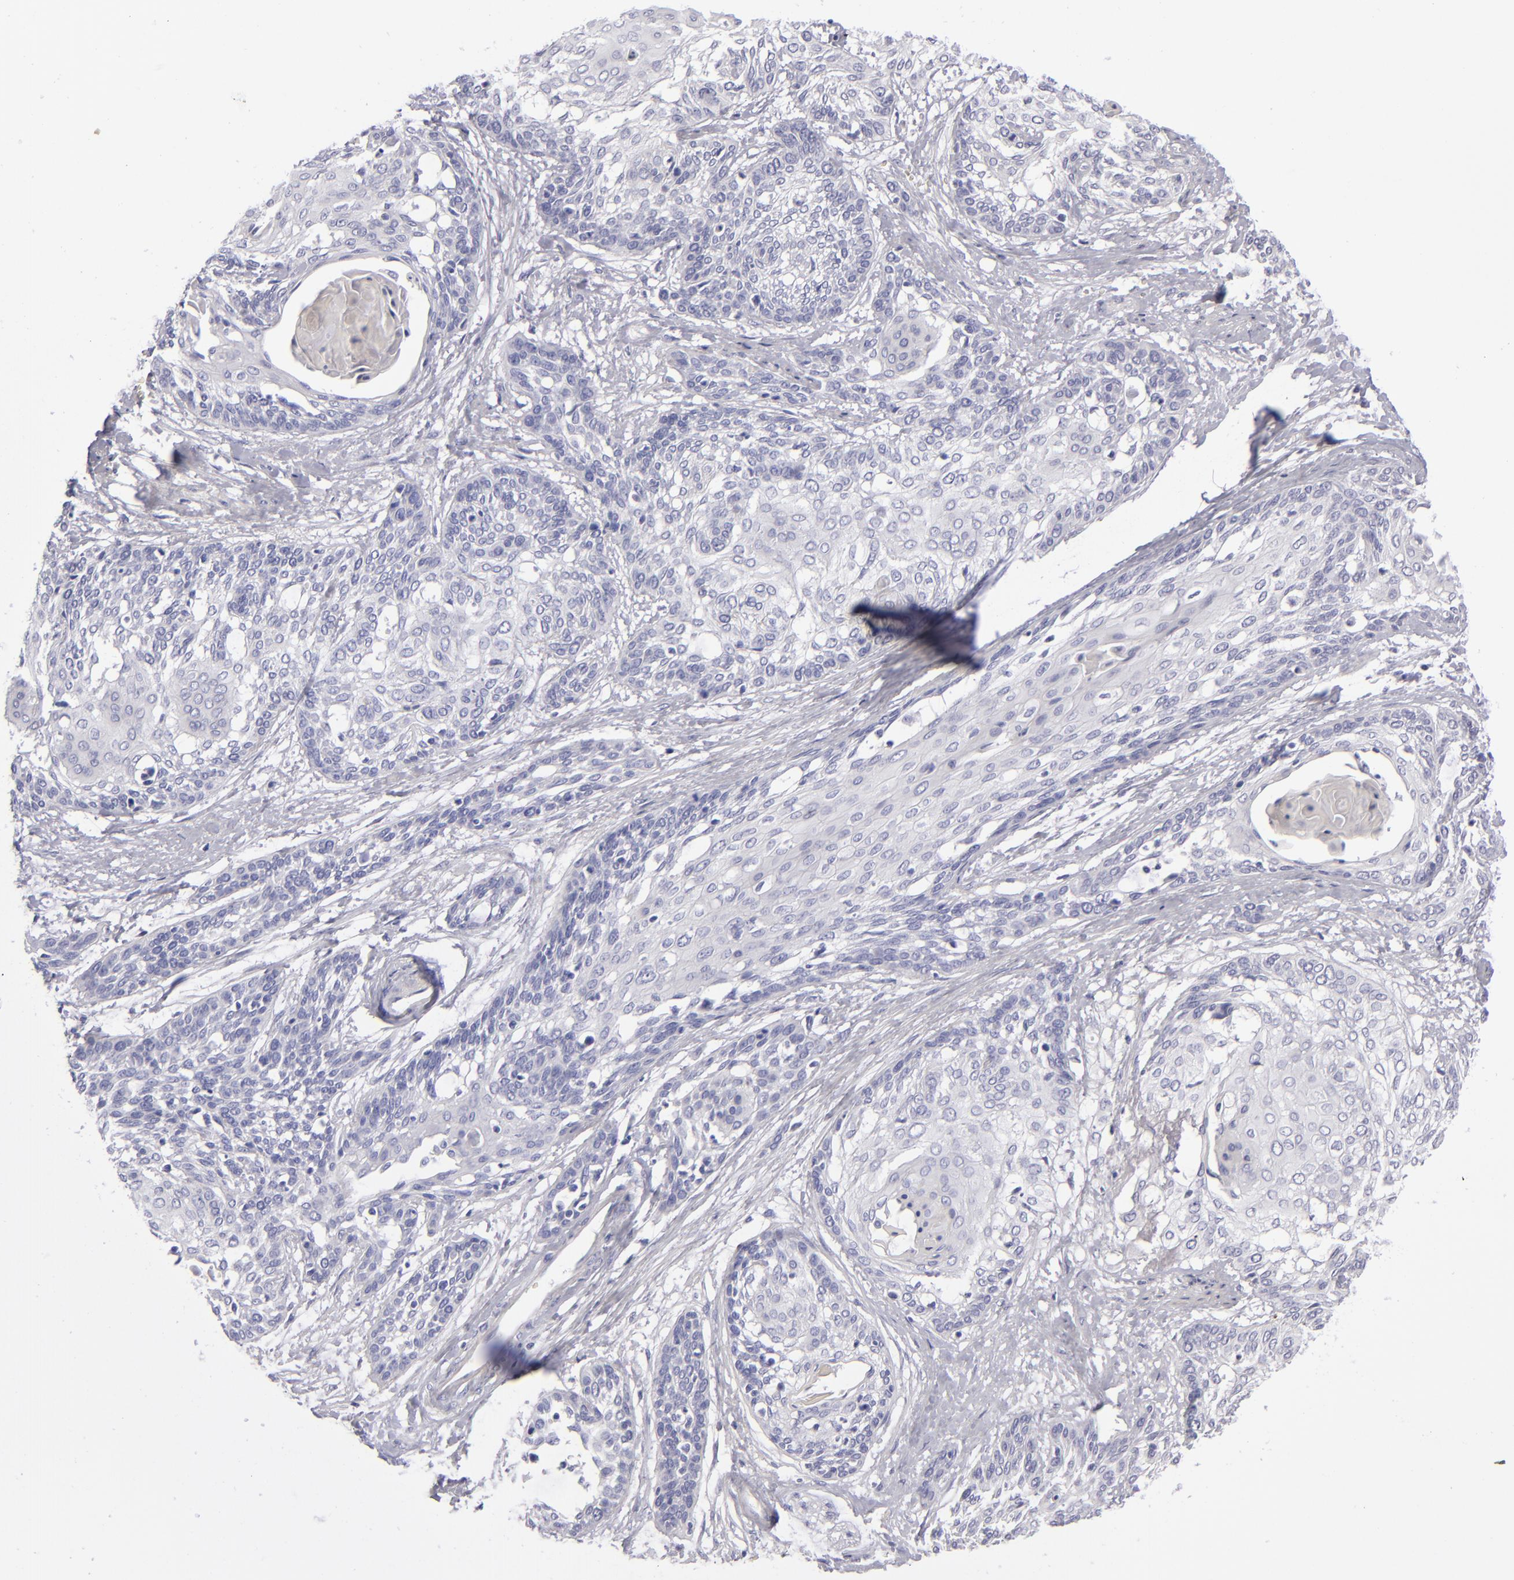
{"staining": {"intensity": "negative", "quantity": "none", "location": "none"}, "tissue": "cervical cancer", "cell_type": "Tumor cells", "image_type": "cancer", "snomed": [{"axis": "morphology", "description": "Squamous cell carcinoma, NOS"}, {"axis": "topography", "description": "Cervix"}], "caption": "Tumor cells are negative for protein expression in human cervical cancer (squamous cell carcinoma).", "gene": "CD22", "patient": {"sex": "female", "age": 57}}